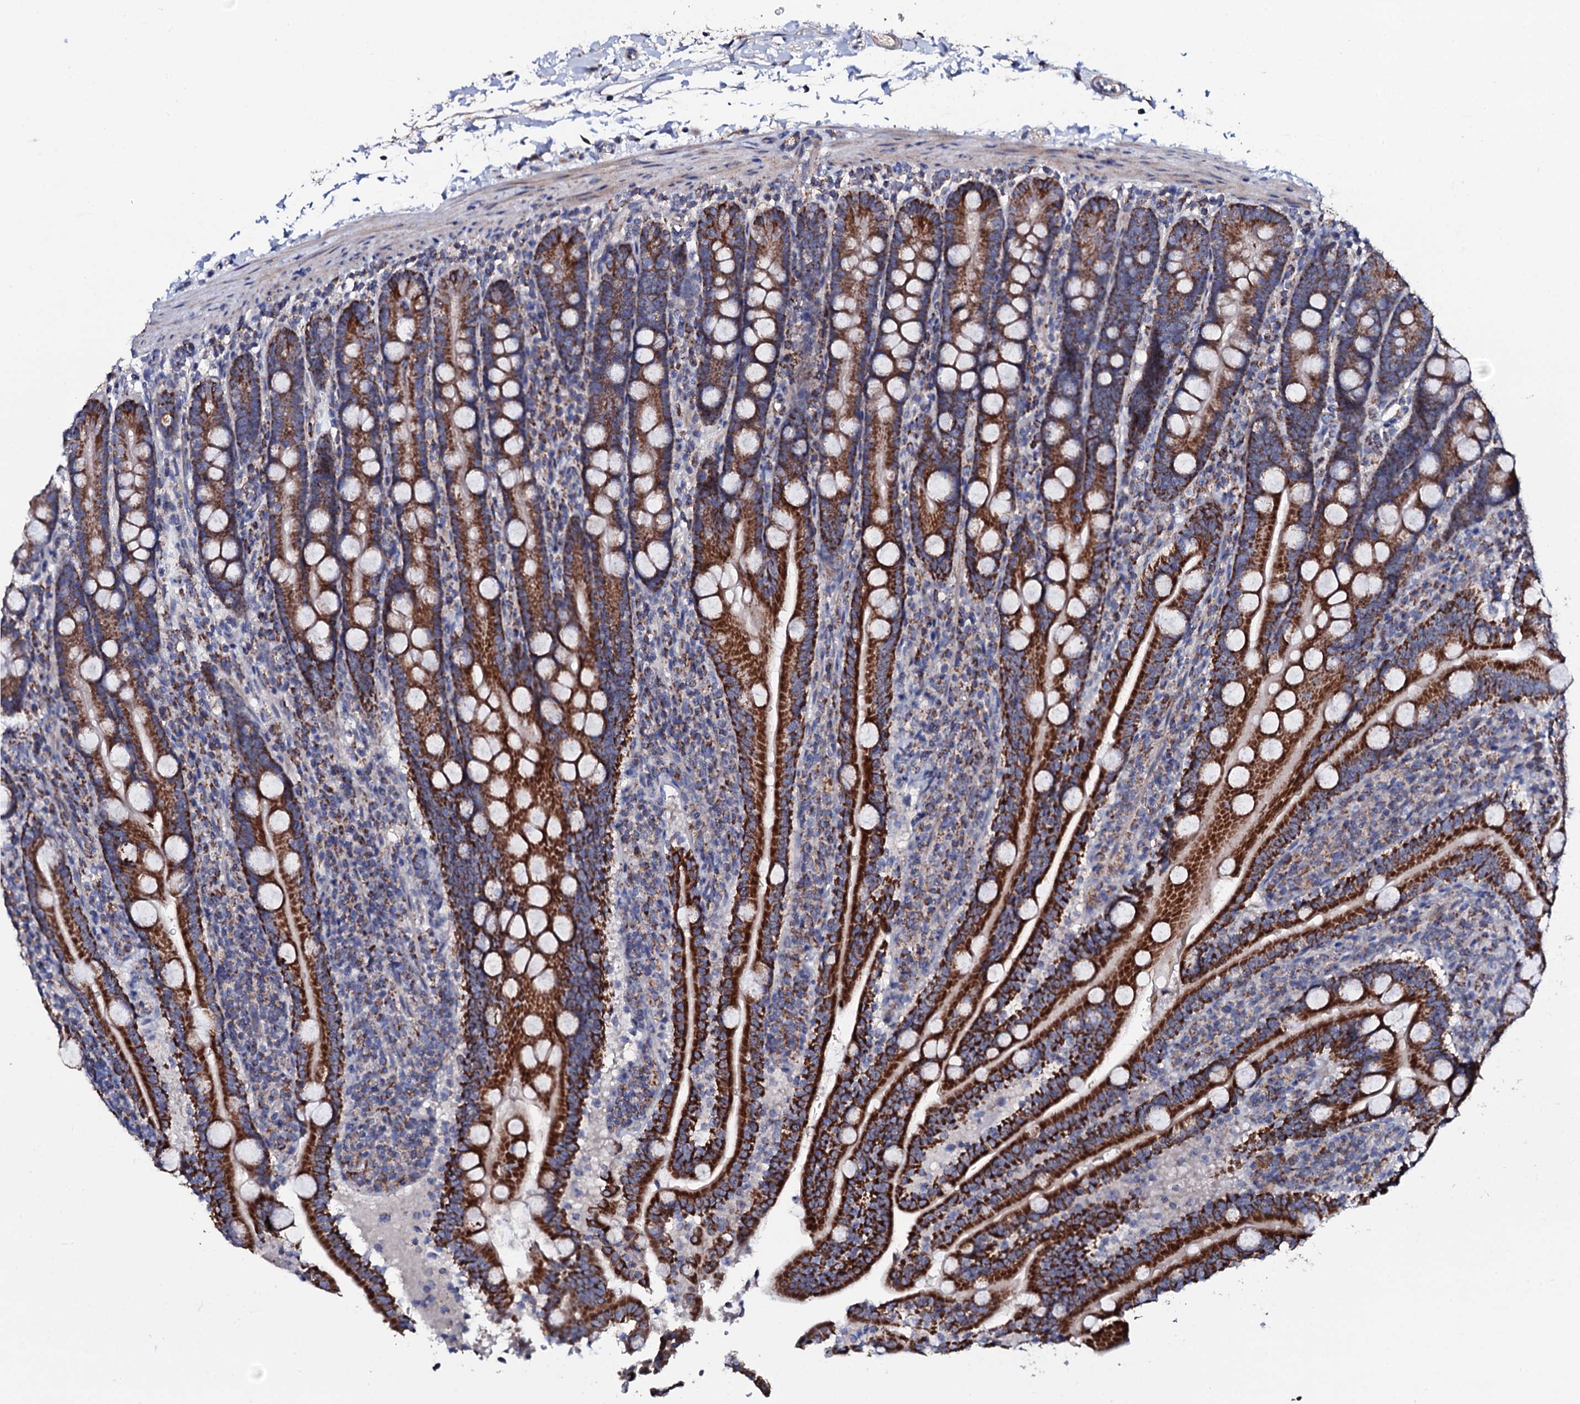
{"staining": {"intensity": "strong", "quantity": ">75%", "location": "cytoplasmic/membranous"}, "tissue": "duodenum", "cell_type": "Glandular cells", "image_type": "normal", "snomed": [{"axis": "morphology", "description": "Normal tissue, NOS"}, {"axis": "topography", "description": "Duodenum"}], "caption": "Immunohistochemical staining of unremarkable human duodenum exhibits high levels of strong cytoplasmic/membranous staining in about >75% of glandular cells.", "gene": "TCAF2C", "patient": {"sex": "male", "age": 35}}